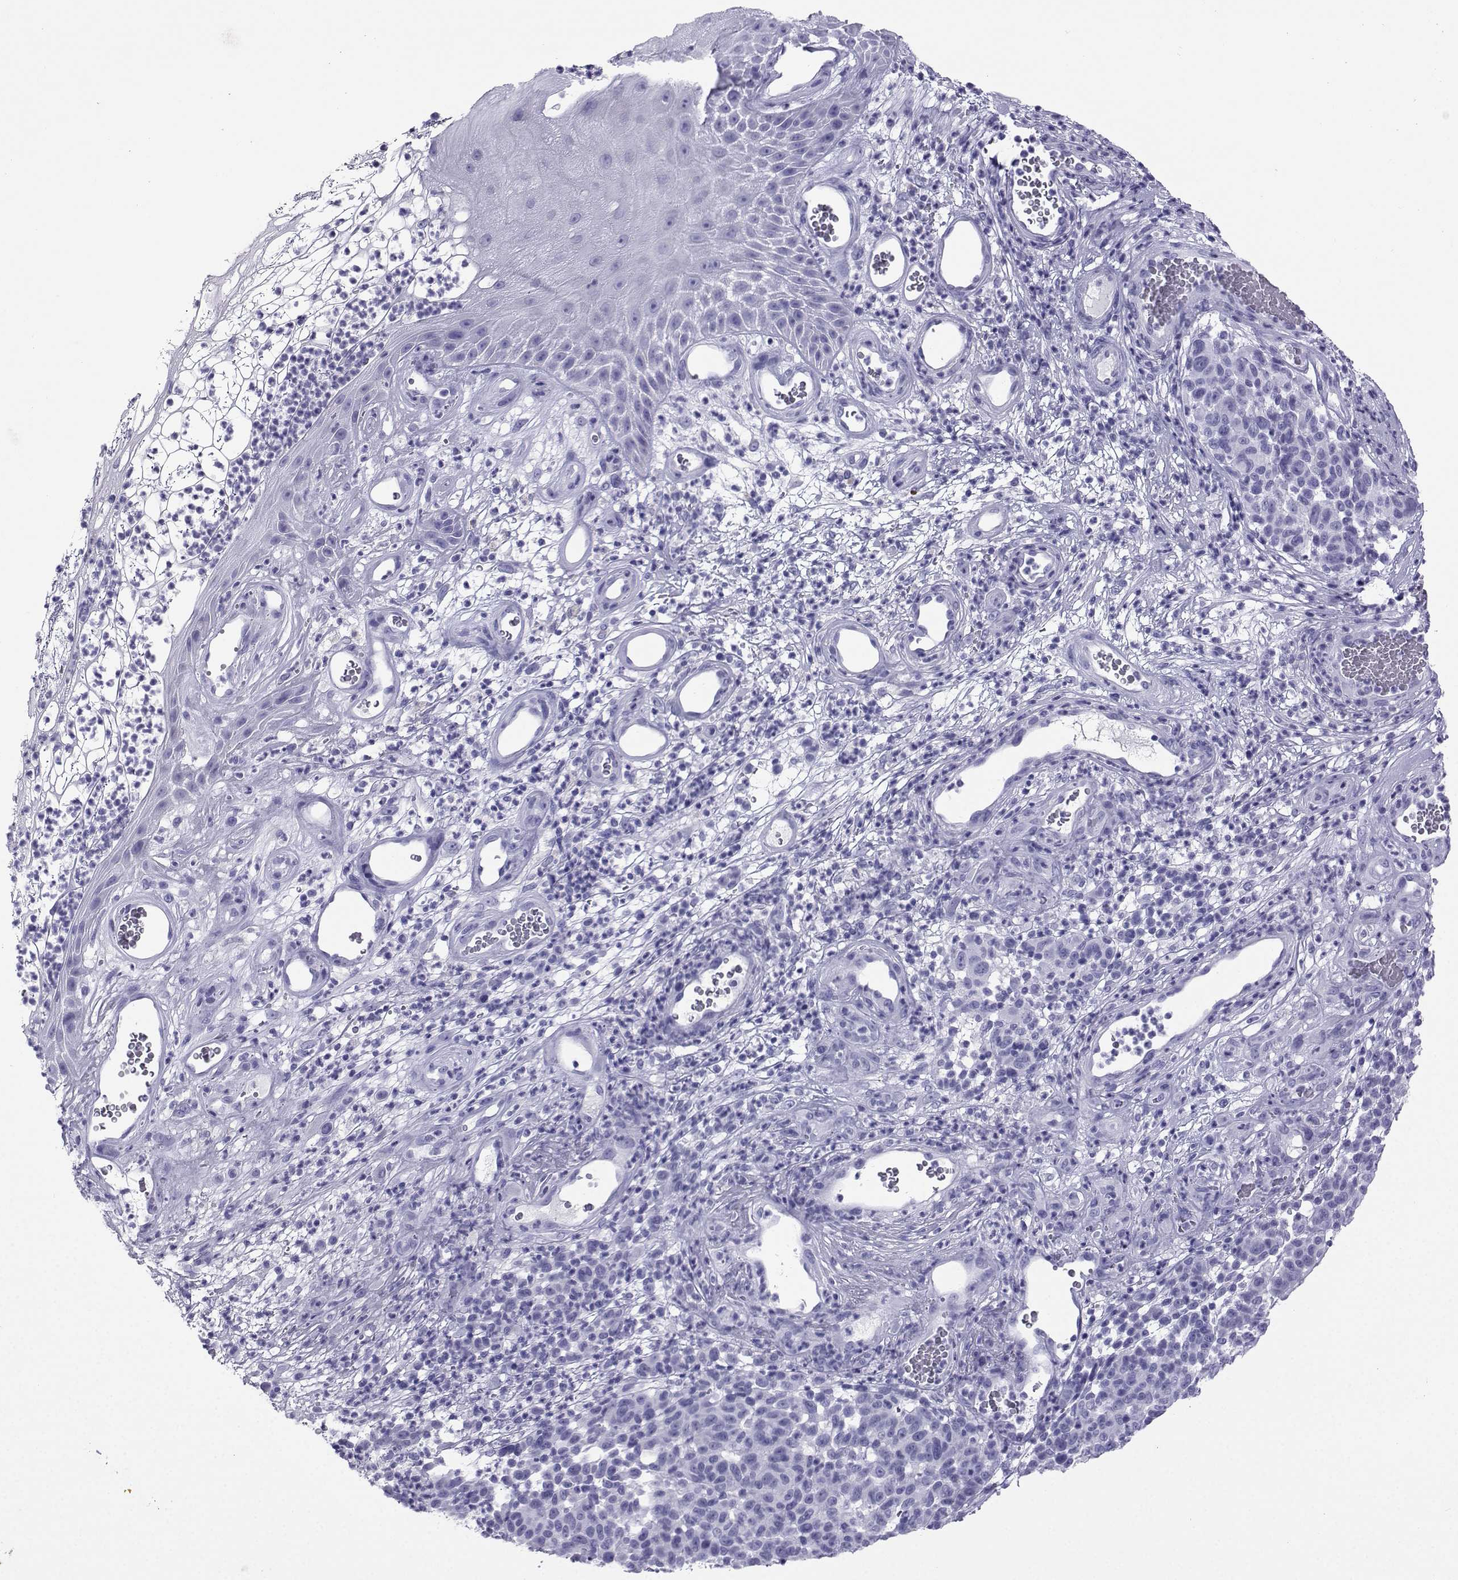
{"staining": {"intensity": "negative", "quantity": "none", "location": "none"}, "tissue": "melanoma", "cell_type": "Tumor cells", "image_type": "cancer", "snomed": [{"axis": "morphology", "description": "Malignant melanoma, NOS"}, {"axis": "topography", "description": "Skin"}], "caption": "Immunohistochemical staining of human melanoma reveals no significant positivity in tumor cells. (Brightfield microscopy of DAB (3,3'-diaminobenzidine) IHC at high magnification).", "gene": "LORICRIN", "patient": {"sex": "male", "age": 59}}